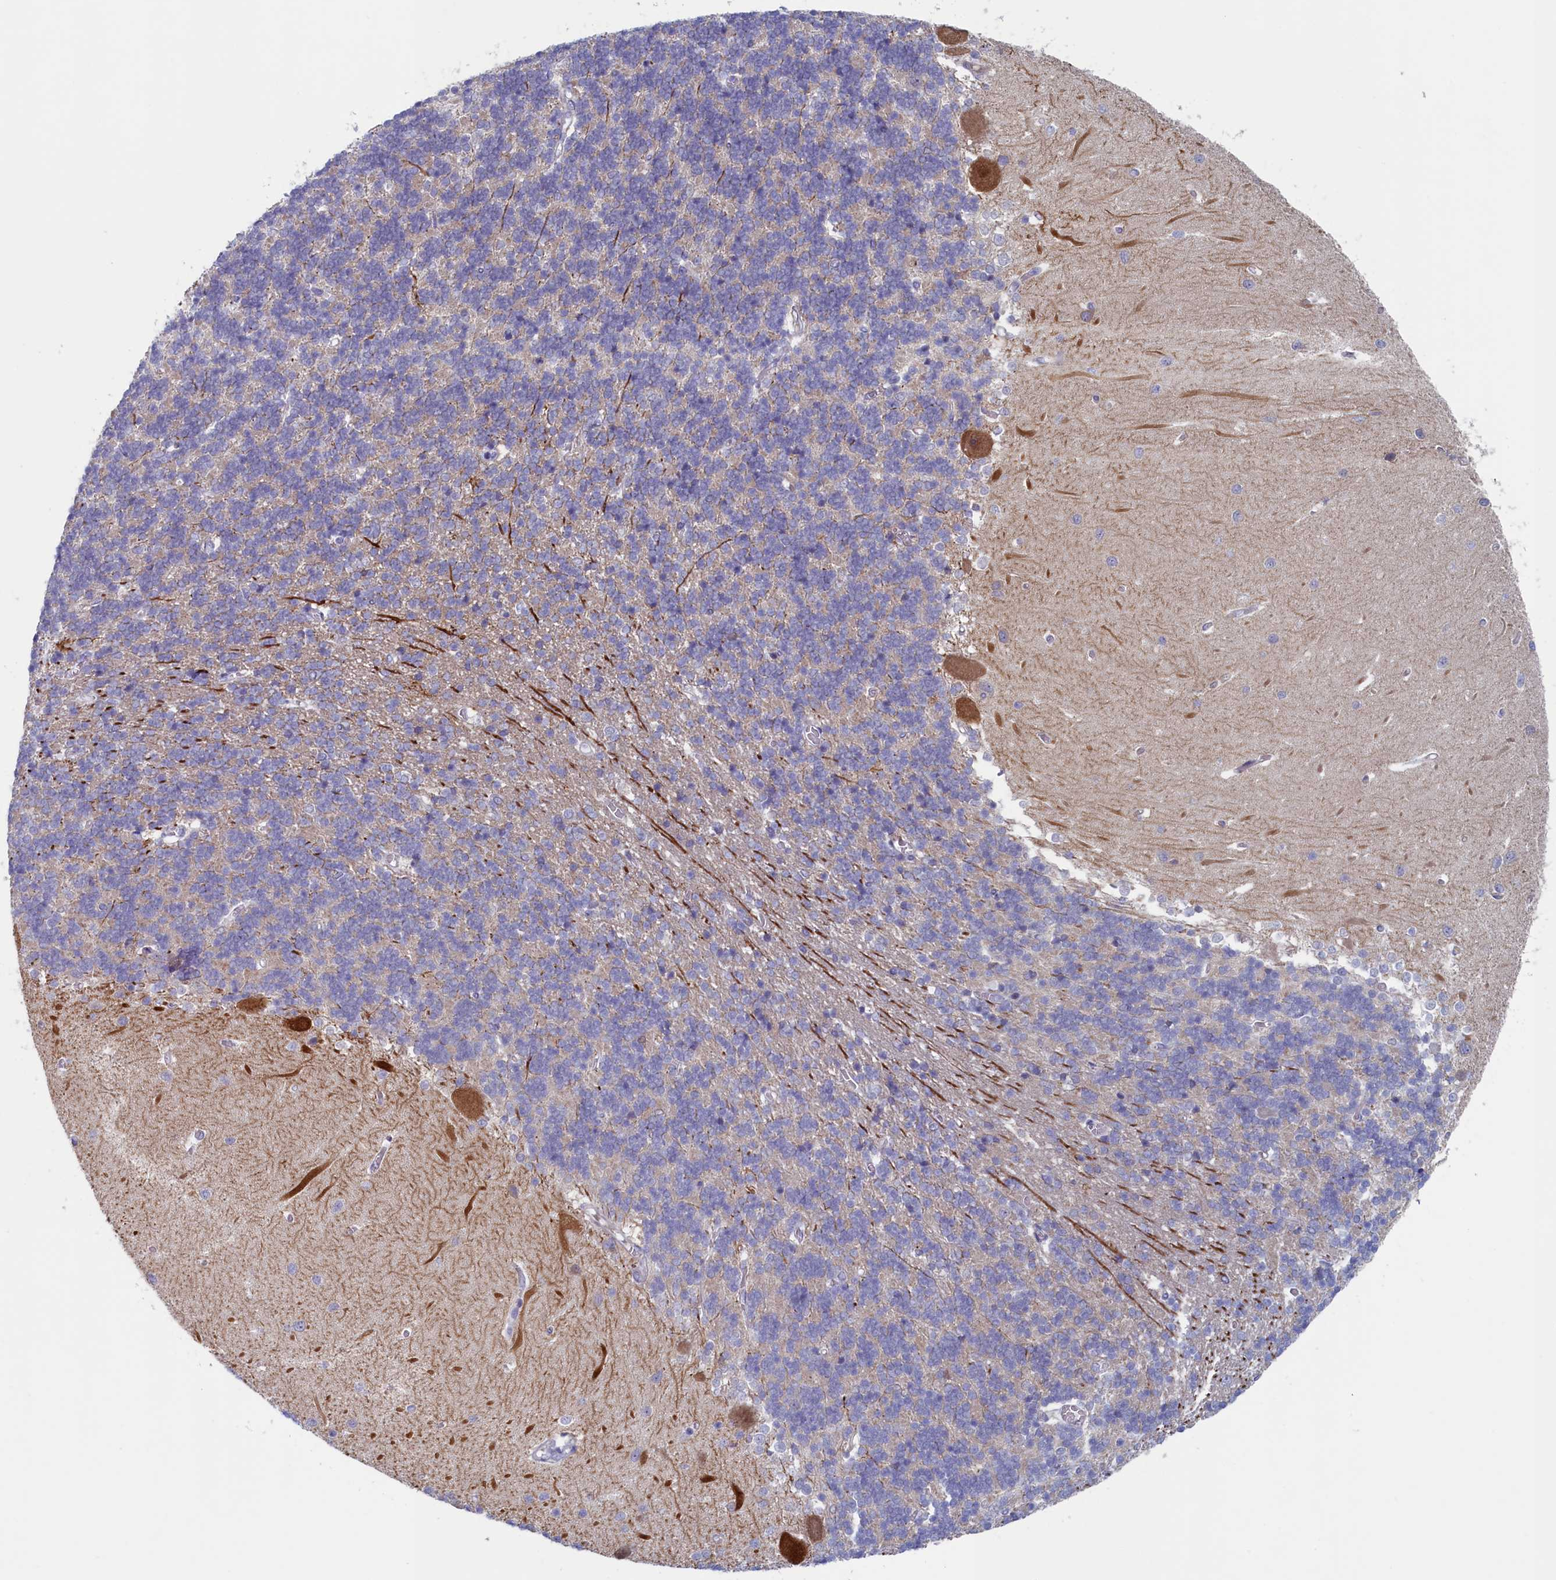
{"staining": {"intensity": "negative", "quantity": "none", "location": "none"}, "tissue": "cerebellum", "cell_type": "Cells in granular layer", "image_type": "normal", "snomed": [{"axis": "morphology", "description": "Normal tissue, NOS"}, {"axis": "topography", "description": "Cerebellum"}], "caption": "Normal cerebellum was stained to show a protein in brown. There is no significant expression in cells in granular layer. (Stains: DAB (3,3'-diaminobenzidine) IHC with hematoxylin counter stain, Microscopy: brightfield microscopy at high magnification).", "gene": "WDR76", "patient": {"sex": "male", "age": 37}}